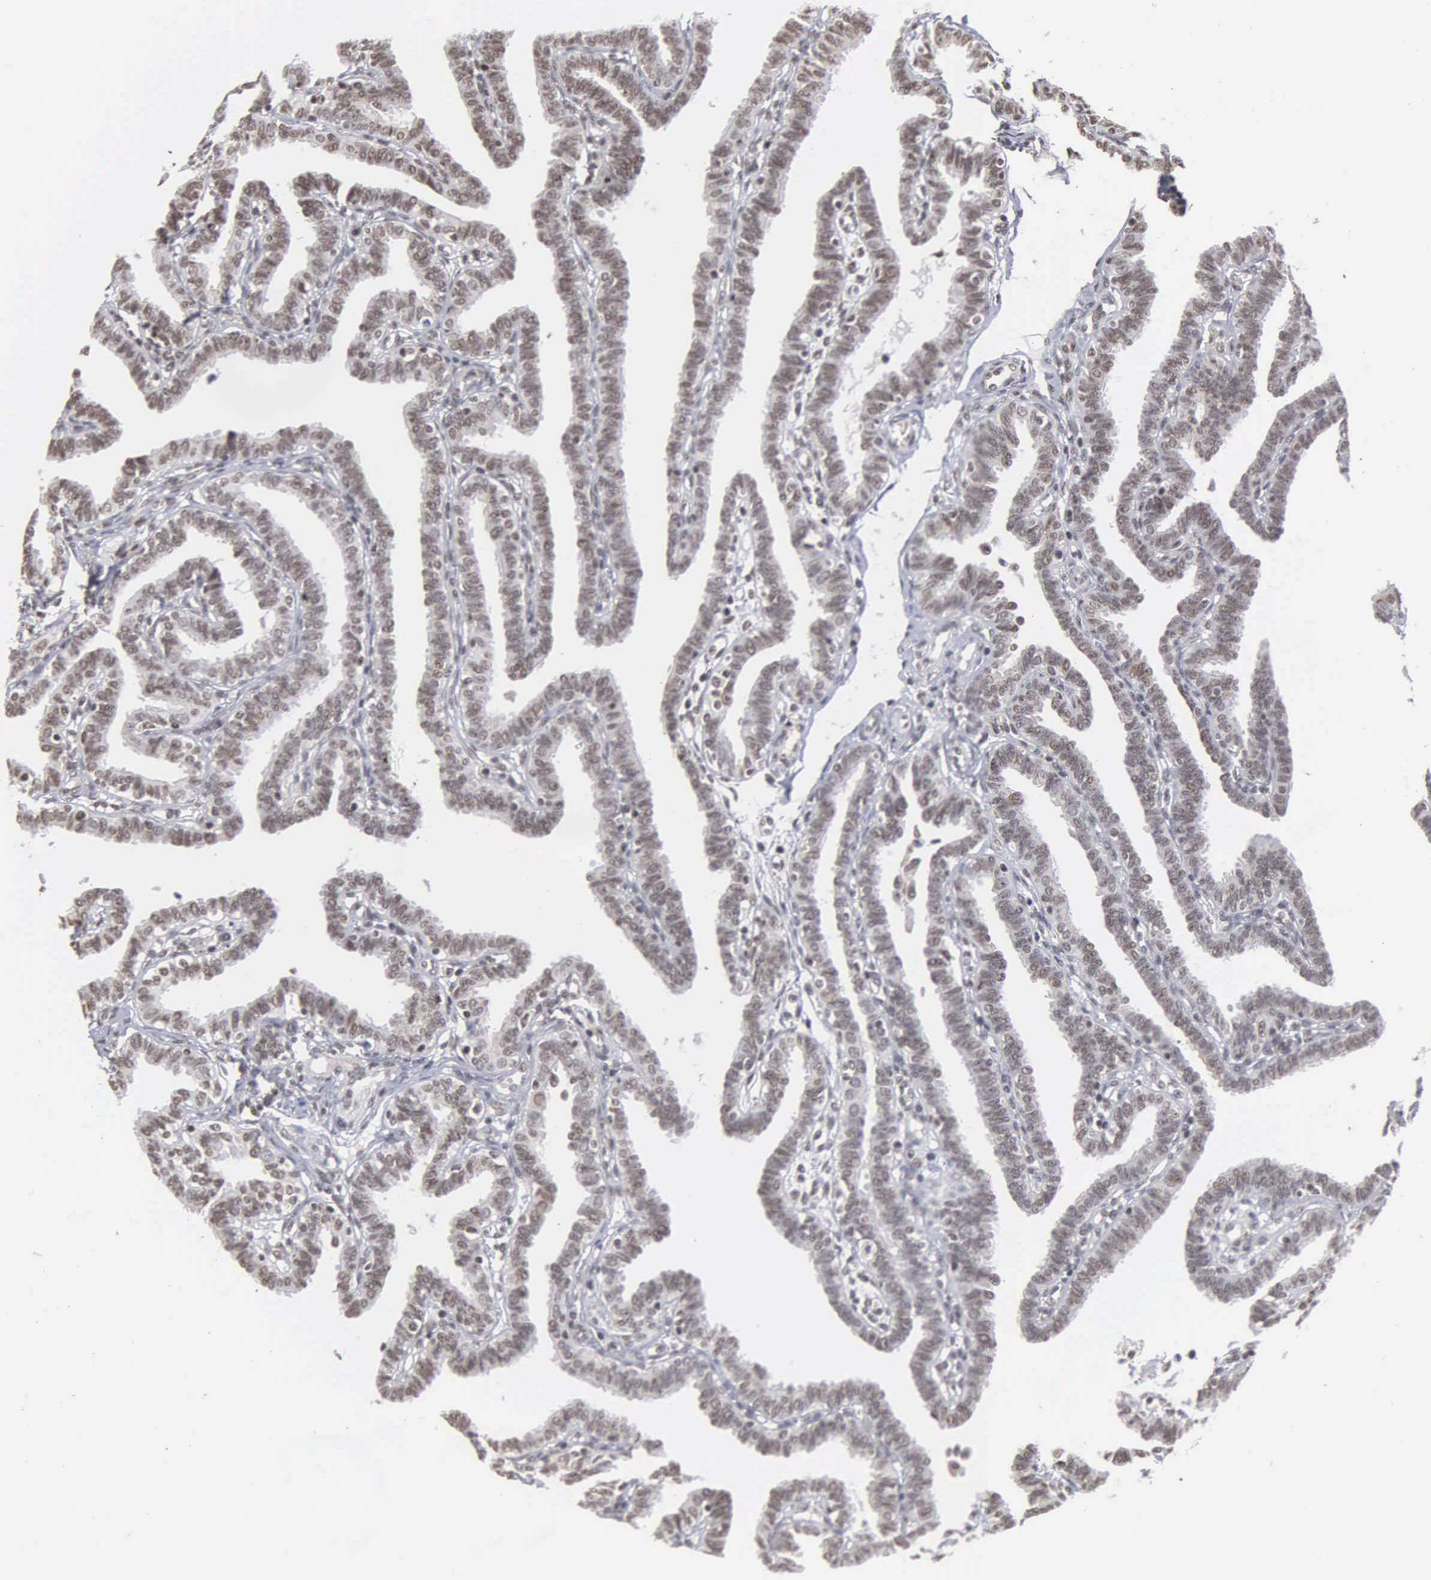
{"staining": {"intensity": "weak", "quantity": ">75%", "location": "nuclear"}, "tissue": "fallopian tube", "cell_type": "Glandular cells", "image_type": "normal", "snomed": [{"axis": "morphology", "description": "Normal tissue, NOS"}, {"axis": "topography", "description": "Fallopian tube"}], "caption": "The immunohistochemical stain labels weak nuclear expression in glandular cells of unremarkable fallopian tube. Using DAB (3,3'-diaminobenzidine) (brown) and hematoxylin (blue) stains, captured at high magnification using brightfield microscopy.", "gene": "GTF2A1", "patient": {"sex": "female", "age": 41}}